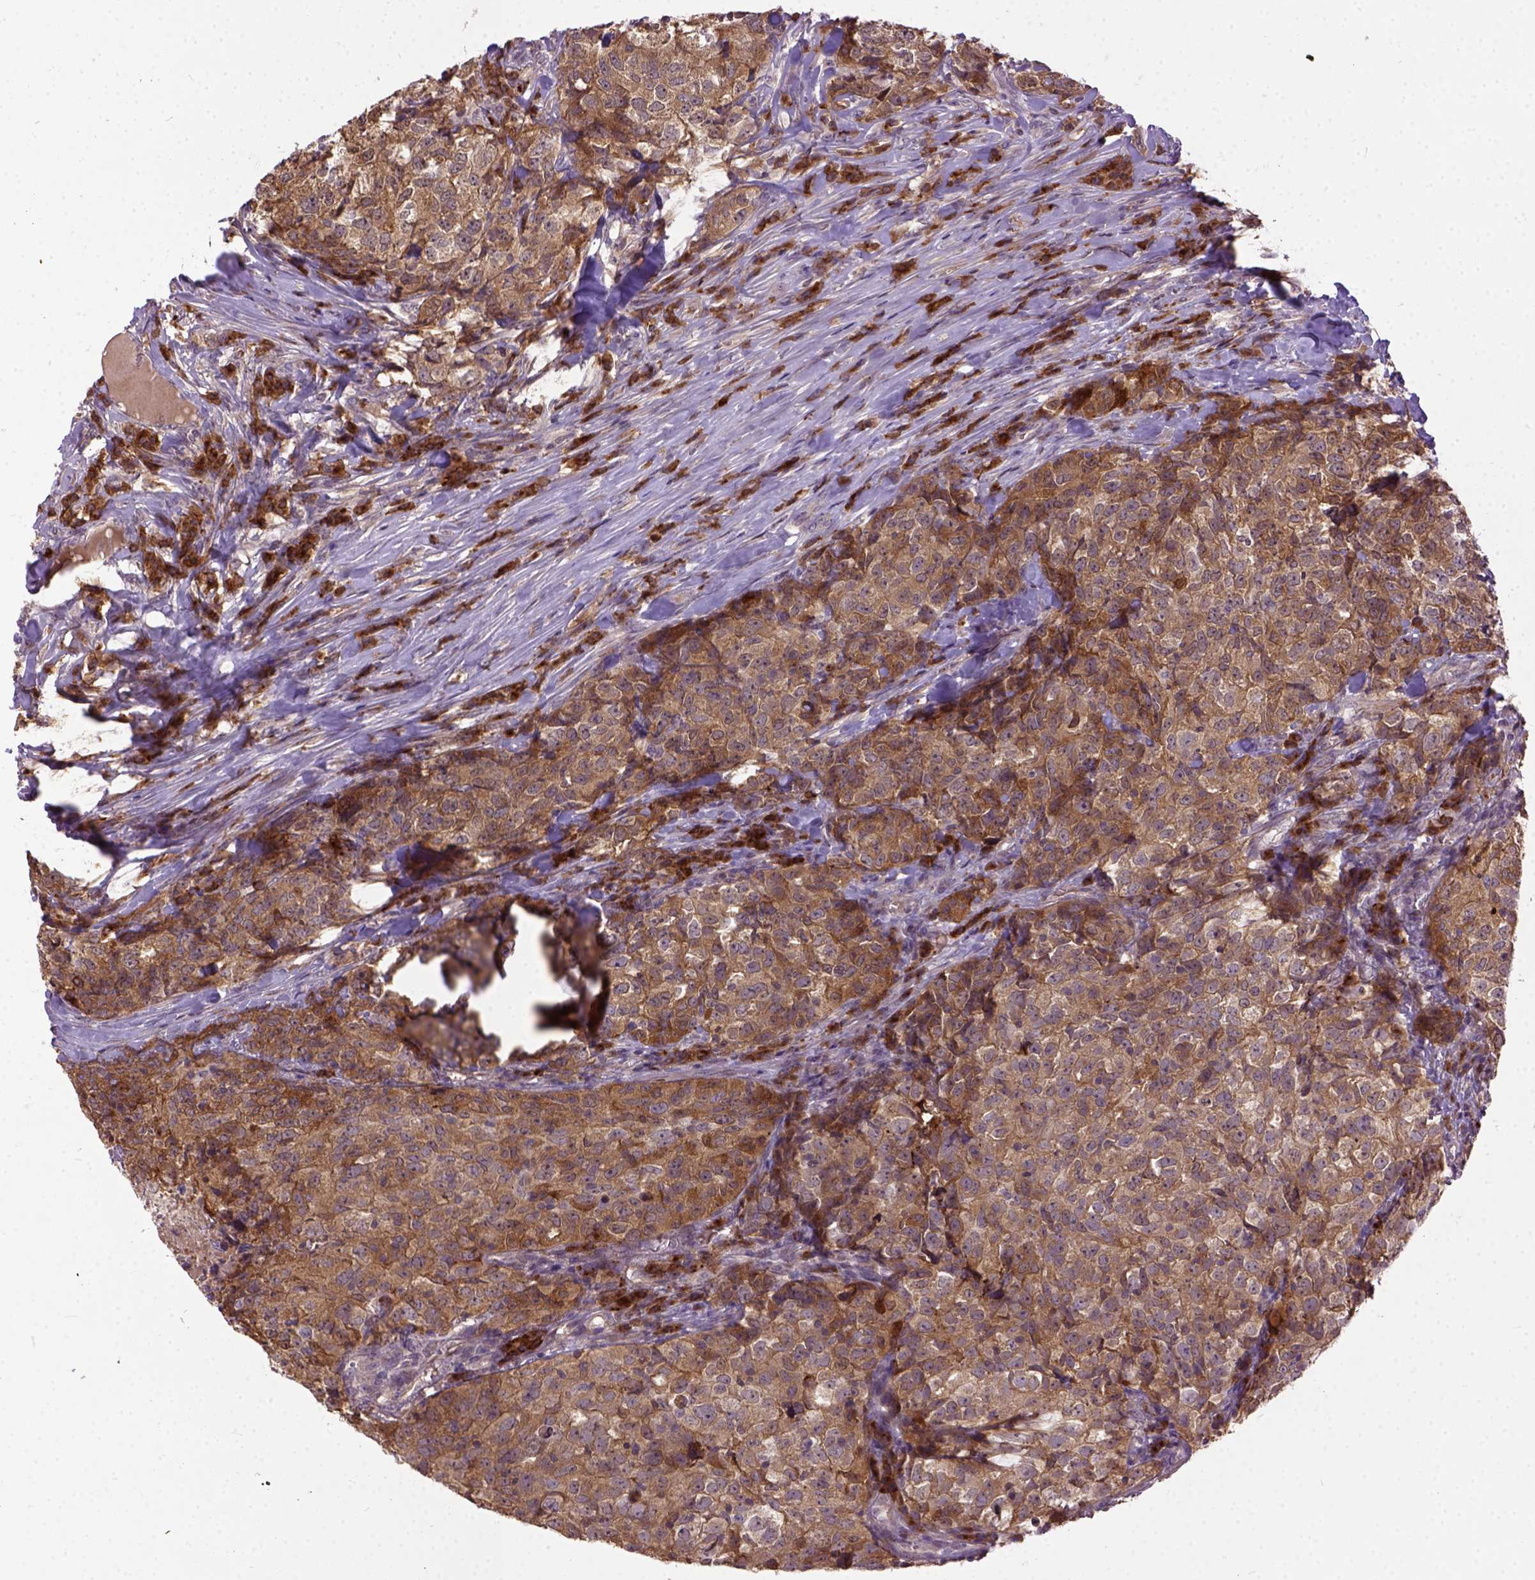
{"staining": {"intensity": "moderate", "quantity": ">75%", "location": "cytoplasmic/membranous"}, "tissue": "breast cancer", "cell_type": "Tumor cells", "image_type": "cancer", "snomed": [{"axis": "morphology", "description": "Duct carcinoma"}, {"axis": "topography", "description": "Breast"}], "caption": "Immunohistochemistry image of neoplastic tissue: human breast intraductal carcinoma stained using IHC shows medium levels of moderate protein expression localized specifically in the cytoplasmic/membranous of tumor cells, appearing as a cytoplasmic/membranous brown color.", "gene": "CPNE1", "patient": {"sex": "female", "age": 30}}